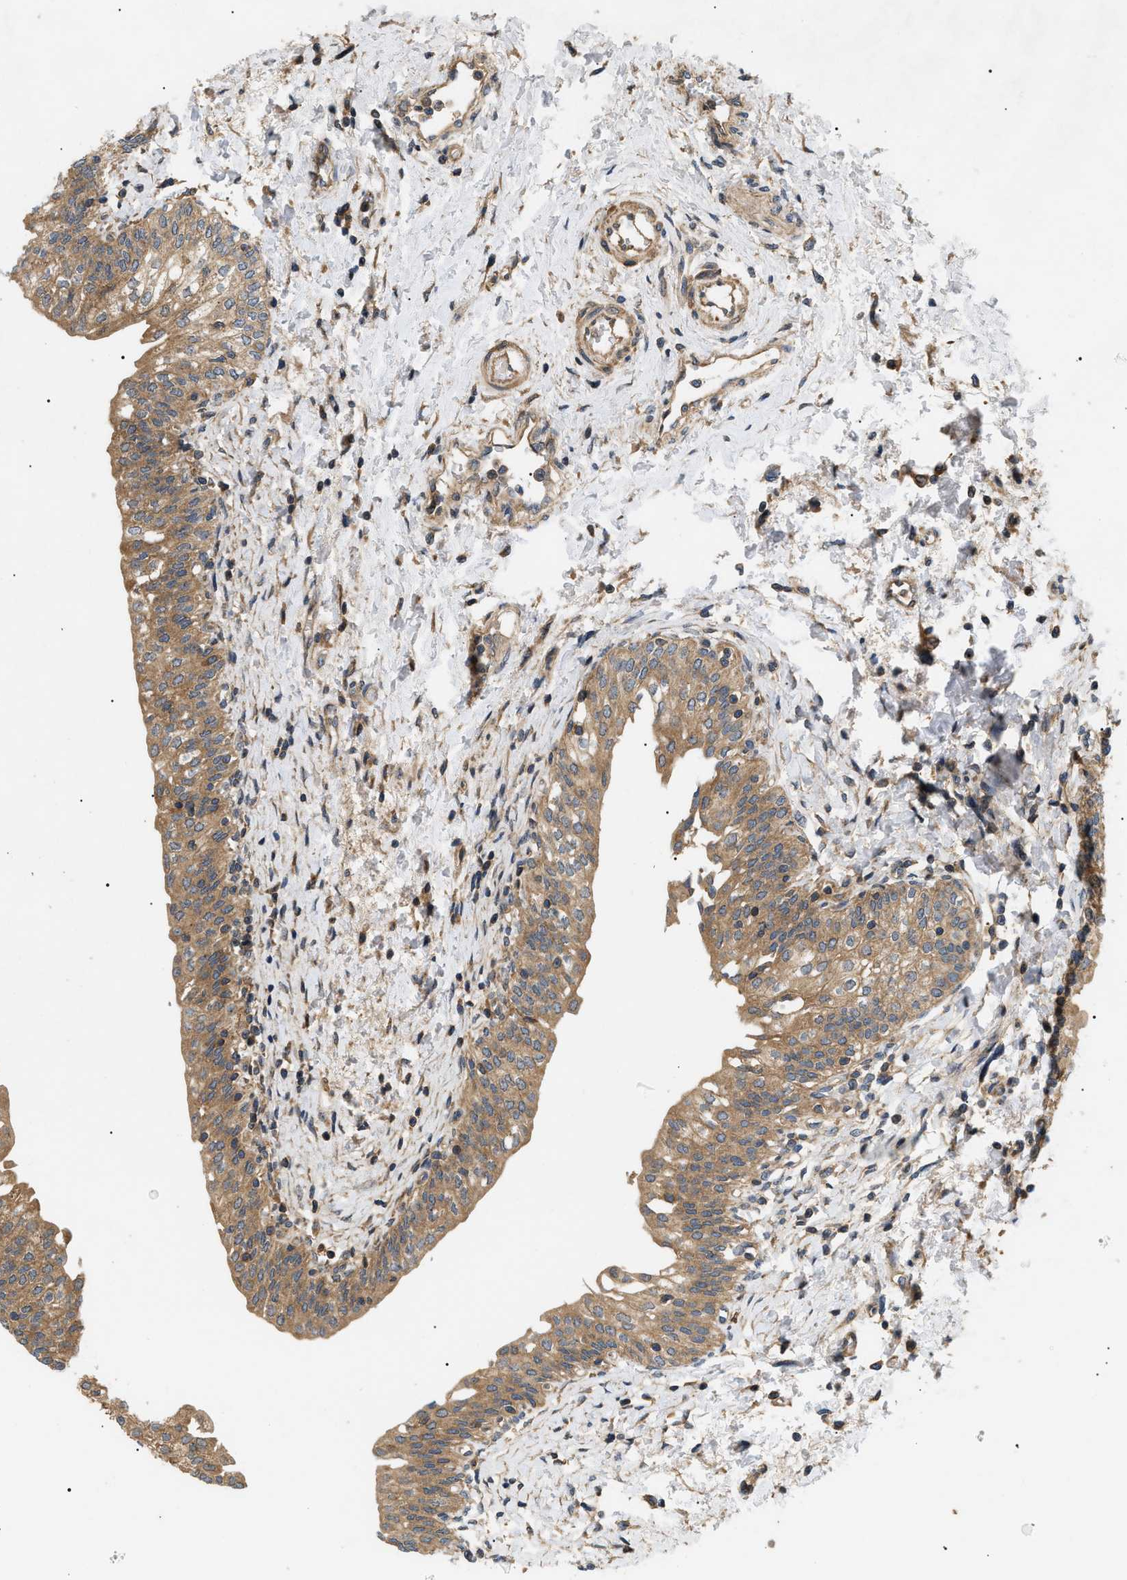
{"staining": {"intensity": "moderate", "quantity": ">75%", "location": "cytoplasmic/membranous"}, "tissue": "urinary bladder", "cell_type": "Urothelial cells", "image_type": "normal", "snomed": [{"axis": "morphology", "description": "Normal tissue, NOS"}, {"axis": "topography", "description": "Urinary bladder"}], "caption": "A micrograph of urinary bladder stained for a protein displays moderate cytoplasmic/membranous brown staining in urothelial cells.", "gene": "PPM1B", "patient": {"sex": "male", "age": 55}}